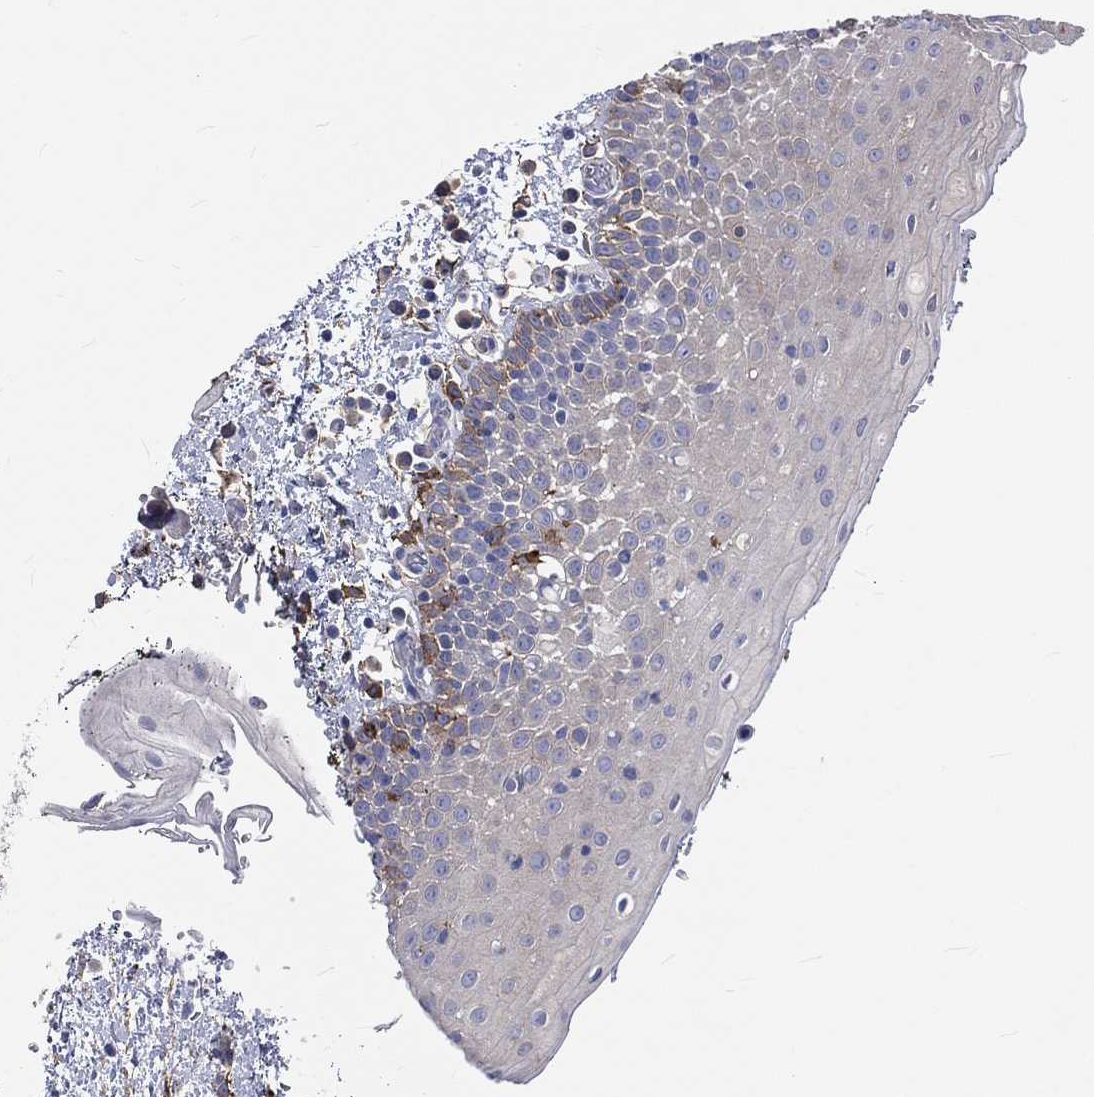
{"staining": {"intensity": "negative", "quantity": "none", "location": "none"}, "tissue": "oral mucosa", "cell_type": "Squamous epithelial cells", "image_type": "normal", "snomed": [{"axis": "morphology", "description": "Normal tissue, NOS"}, {"axis": "morphology", "description": "Squamous cell carcinoma, NOS"}, {"axis": "topography", "description": "Oral tissue"}, {"axis": "topography", "description": "Tounge, NOS"}, {"axis": "topography", "description": "Head-Neck"}], "caption": "IHC photomicrograph of unremarkable oral mucosa stained for a protein (brown), which demonstrates no staining in squamous epithelial cells.", "gene": "BASP1", "patient": {"sex": "female", "age": 80}}